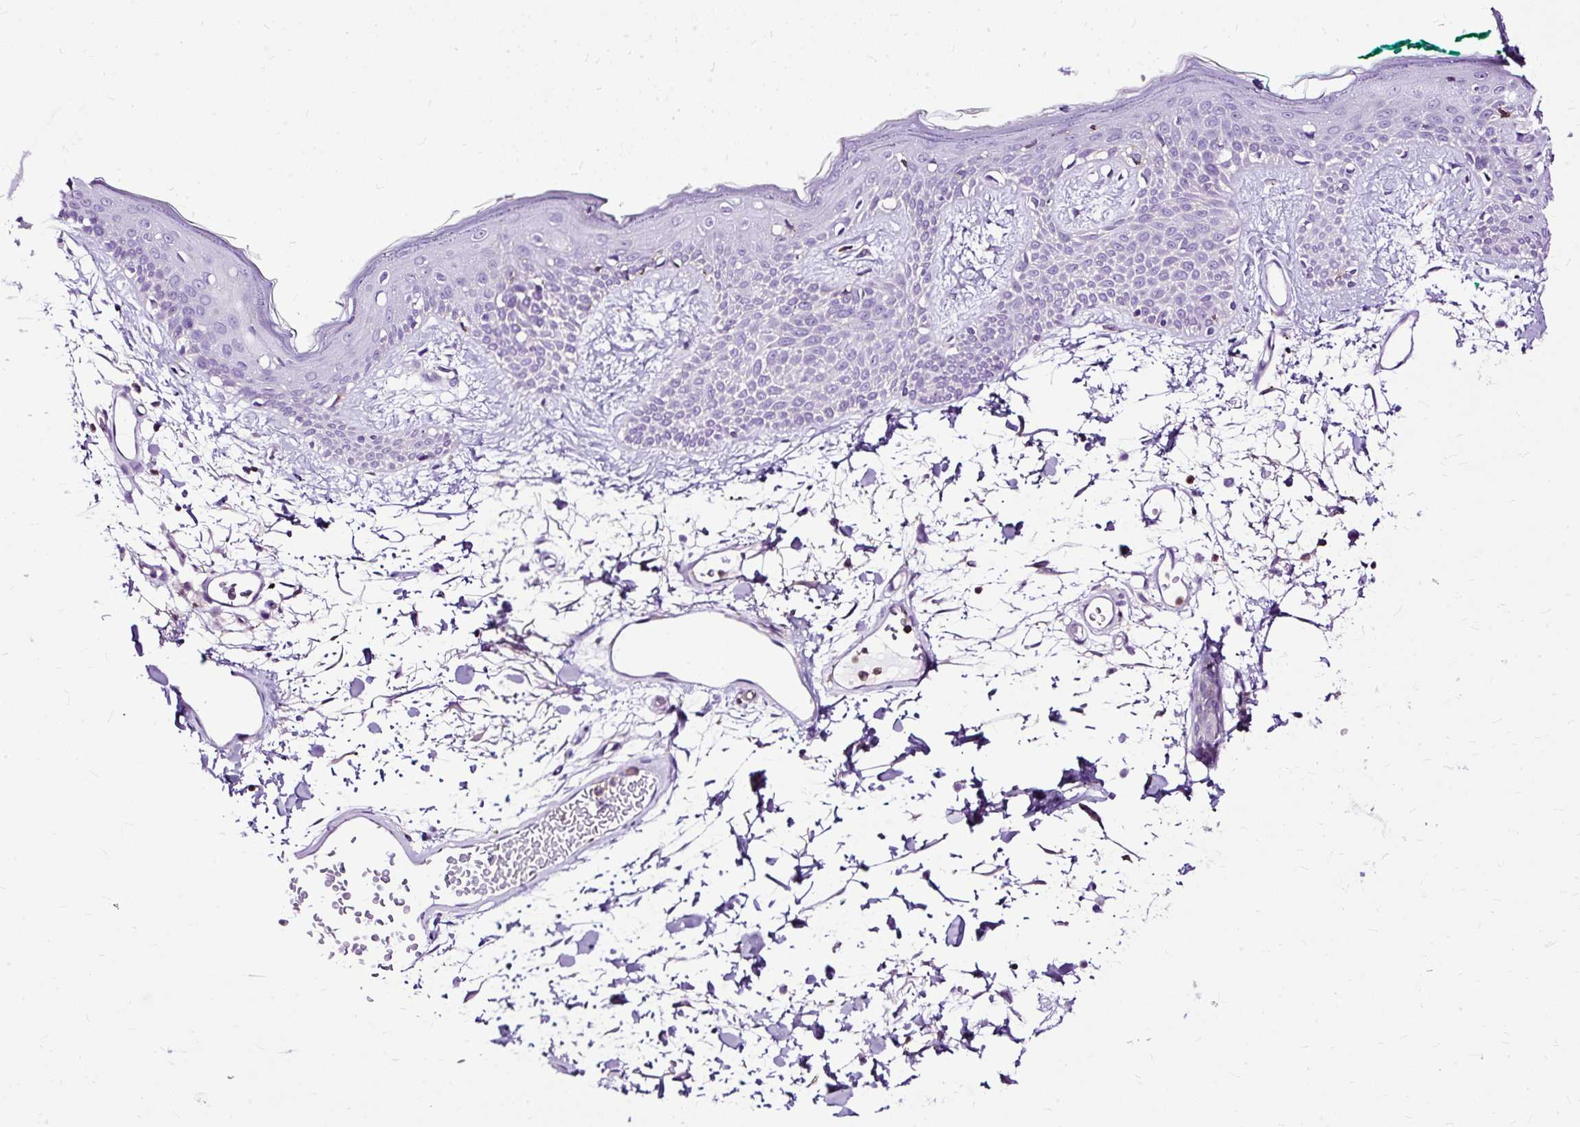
{"staining": {"intensity": "negative", "quantity": "none", "location": "none"}, "tissue": "skin", "cell_type": "Fibroblasts", "image_type": "normal", "snomed": [{"axis": "morphology", "description": "Normal tissue, NOS"}, {"axis": "topography", "description": "Skin"}], "caption": "An immunohistochemistry (IHC) micrograph of normal skin is shown. There is no staining in fibroblasts of skin. Brightfield microscopy of immunohistochemistry stained with DAB (3,3'-diaminobenzidine) (brown) and hematoxylin (blue), captured at high magnification.", "gene": "TWF2", "patient": {"sex": "male", "age": 79}}